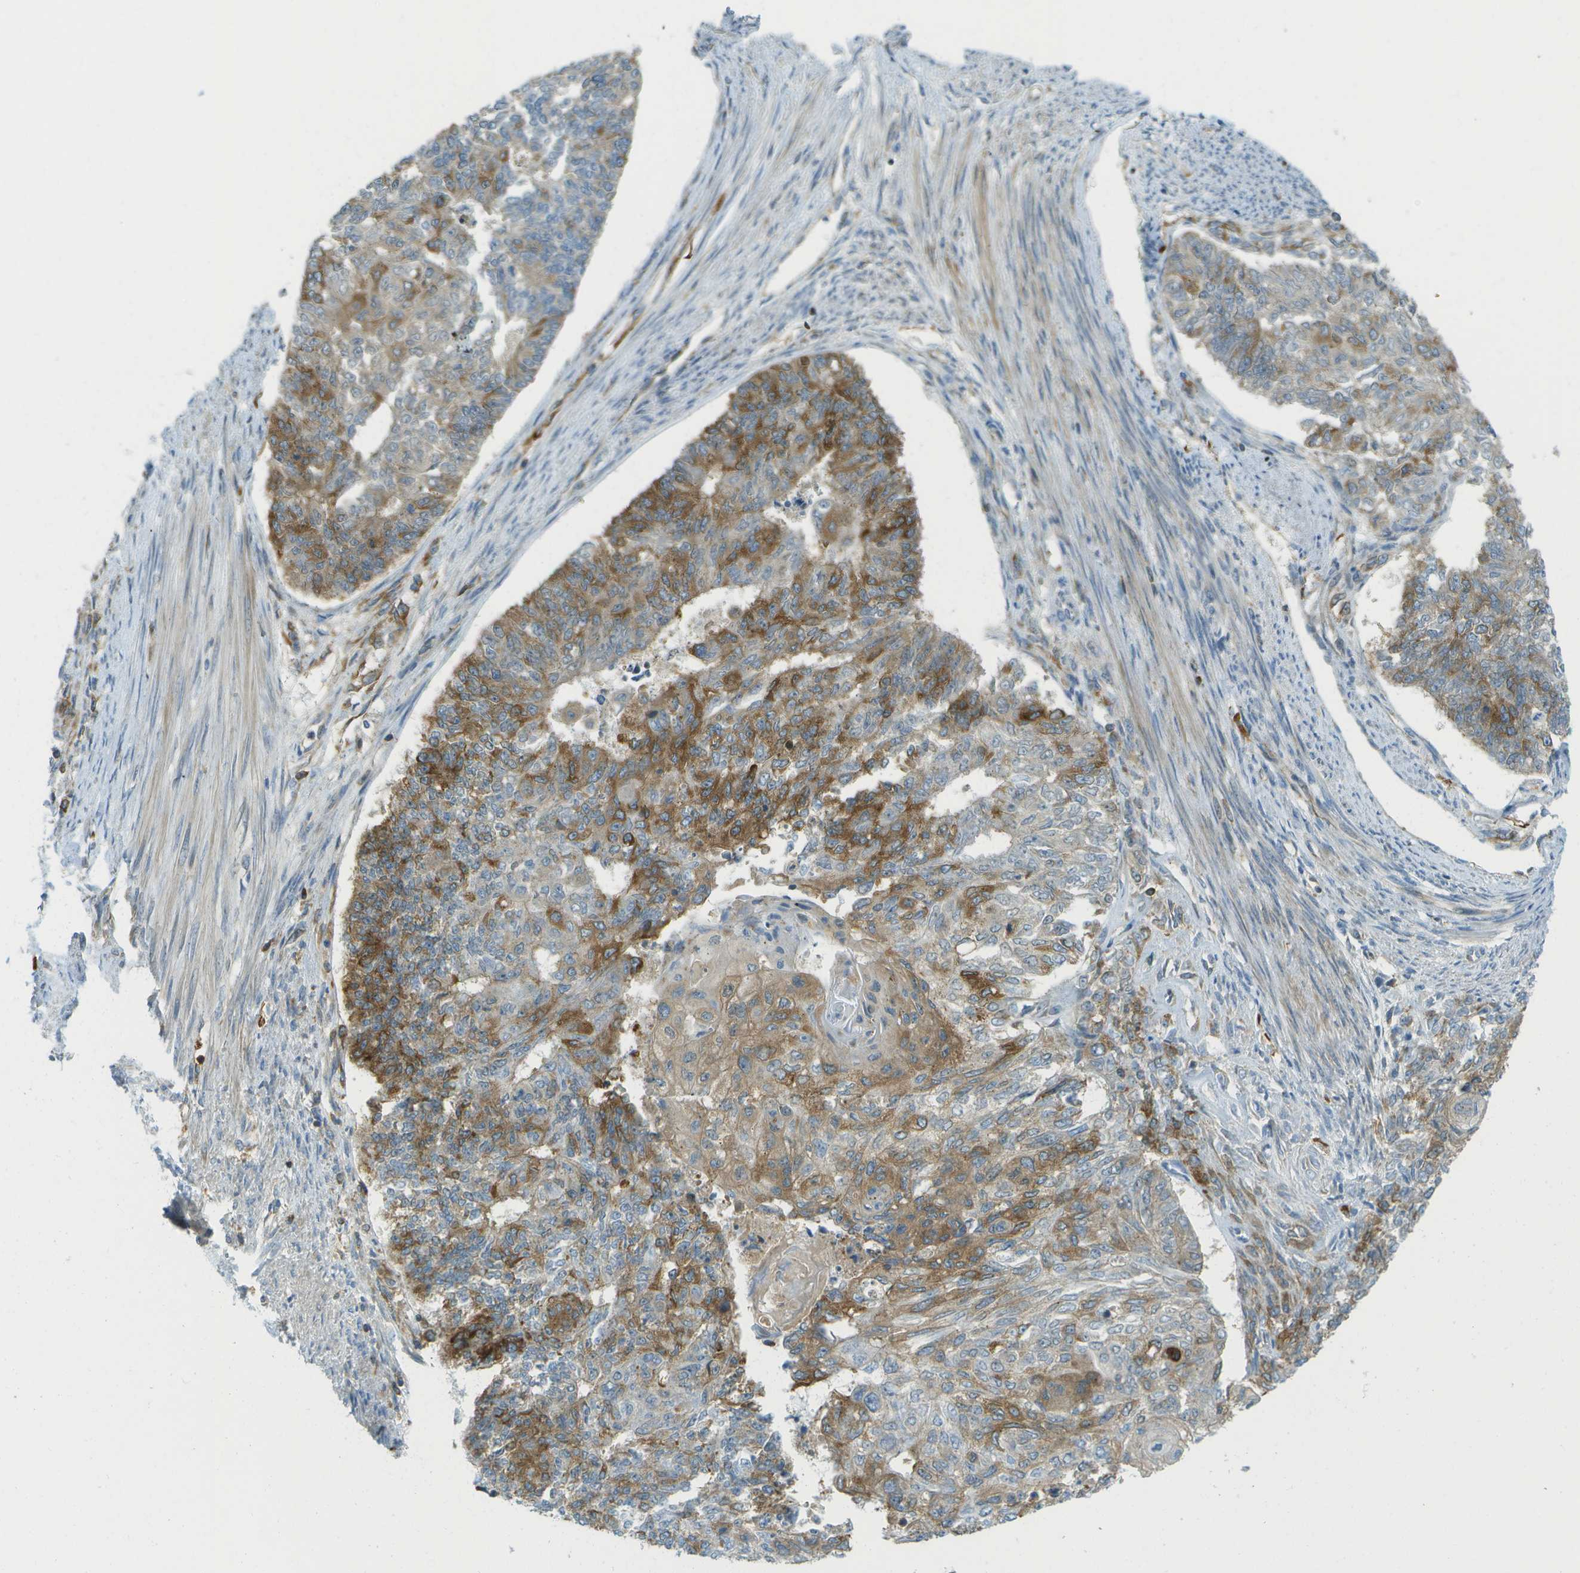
{"staining": {"intensity": "moderate", "quantity": "<25%", "location": "cytoplasmic/membranous"}, "tissue": "endometrial cancer", "cell_type": "Tumor cells", "image_type": "cancer", "snomed": [{"axis": "morphology", "description": "Adenocarcinoma, NOS"}, {"axis": "topography", "description": "Endometrium"}], "caption": "A histopathology image of human endometrial cancer stained for a protein displays moderate cytoplasmic/membranous brown staining in tumor cells.", "gene": "TMTC1", "patient": {"sex": "female", "age": 32}}